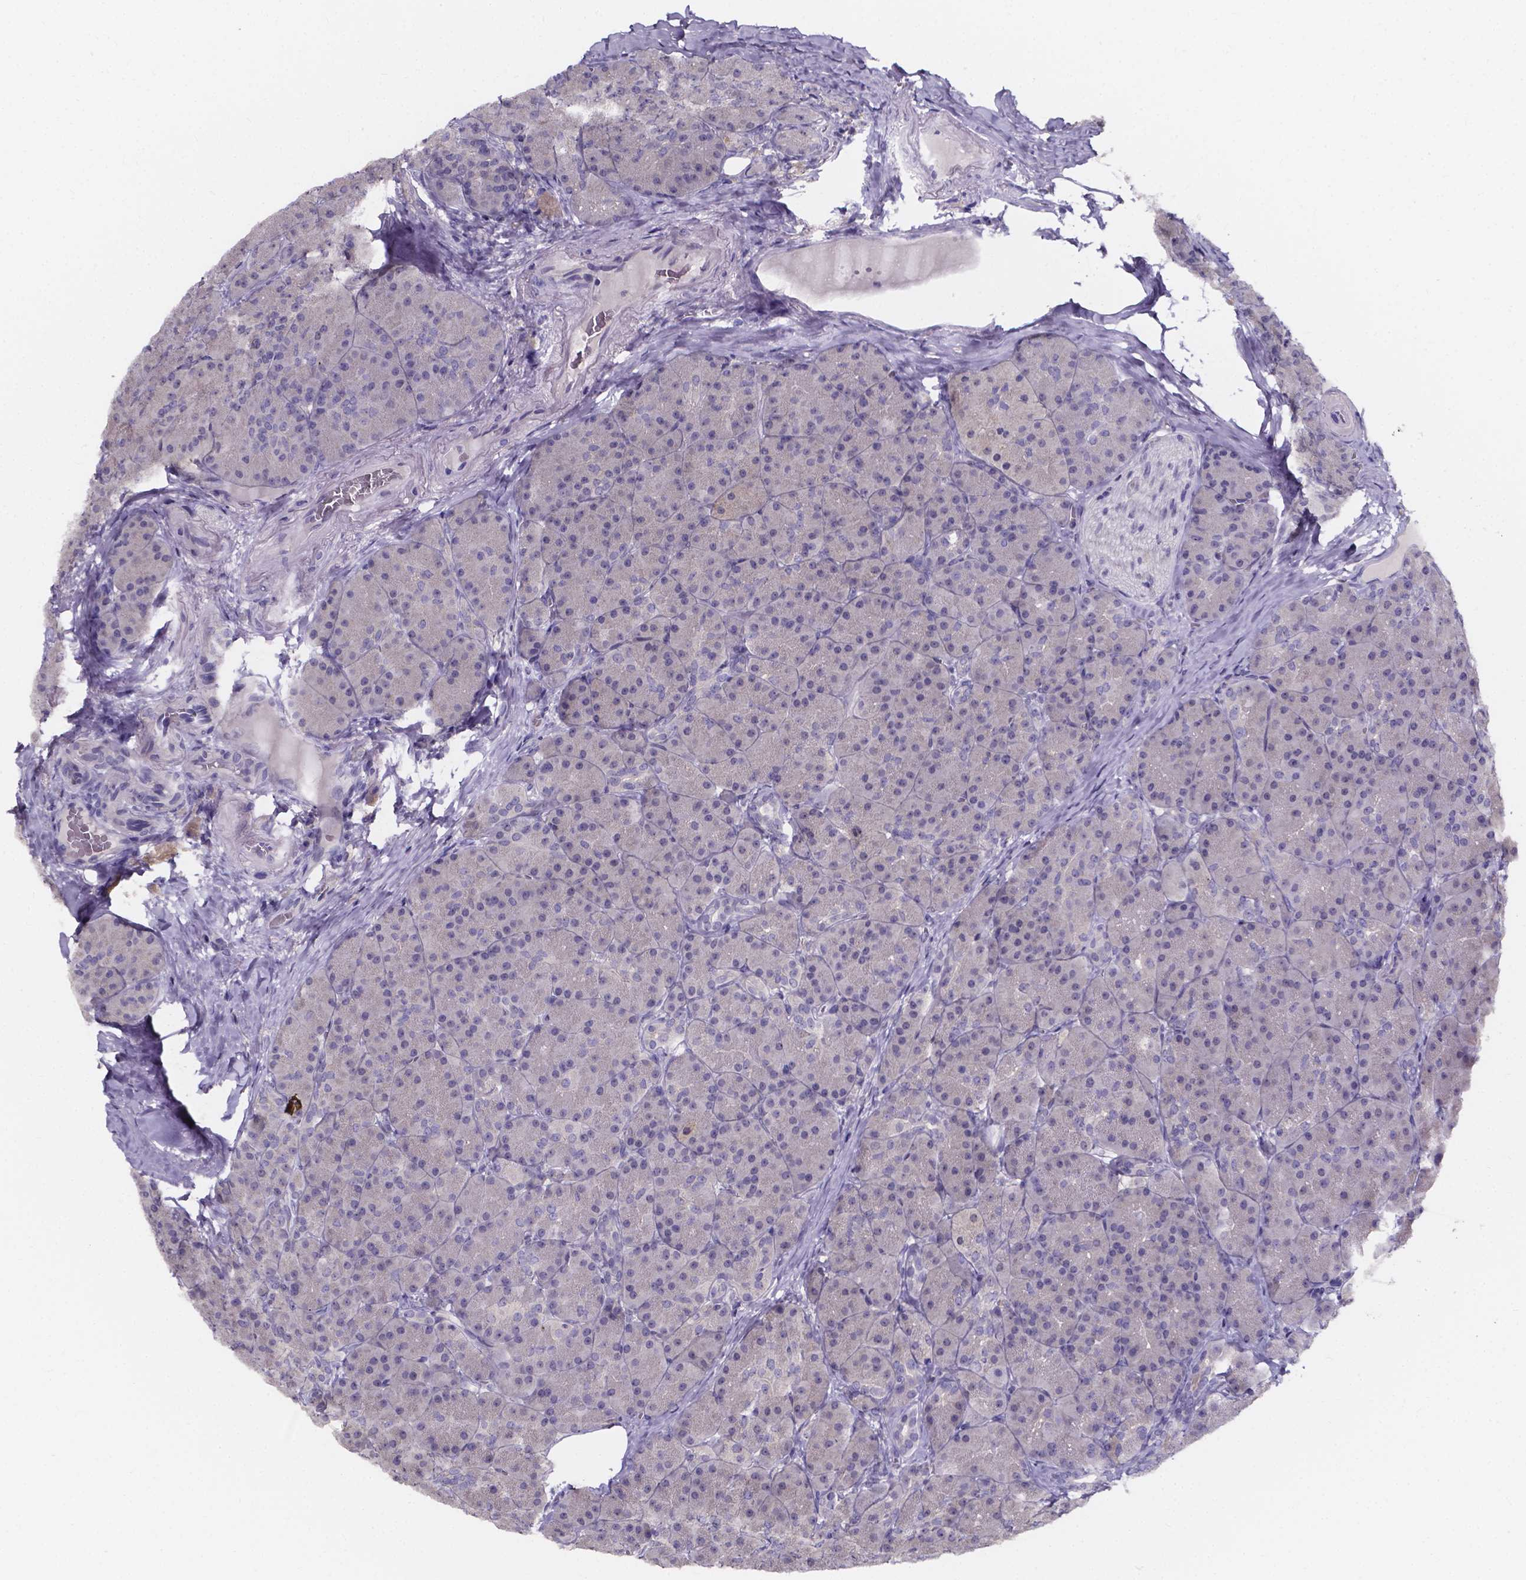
{"staining": {"intensity": "negative", "quantity": "none", "location": "none"}, "tissue": "pancreas", "cell_type": "Exocrine glandular cells", "image_type": "normal", "snomed": [{"axis": "morphology", "description": "Normal tissue, NOS"}, {"axis": "topography", "description": "Pancreas"}], "caption": "Normal pancreas was stained to show a protein in brown. There is no significant positivity in exocrine glandular cells. (Brightfield microscopy of DAB (3,3'-diaminobenzidine) immunohistochemistry (IHC) at high magnification).", "gene": "SPOCD1", "patient": {"sex": "male", "age": 57}}